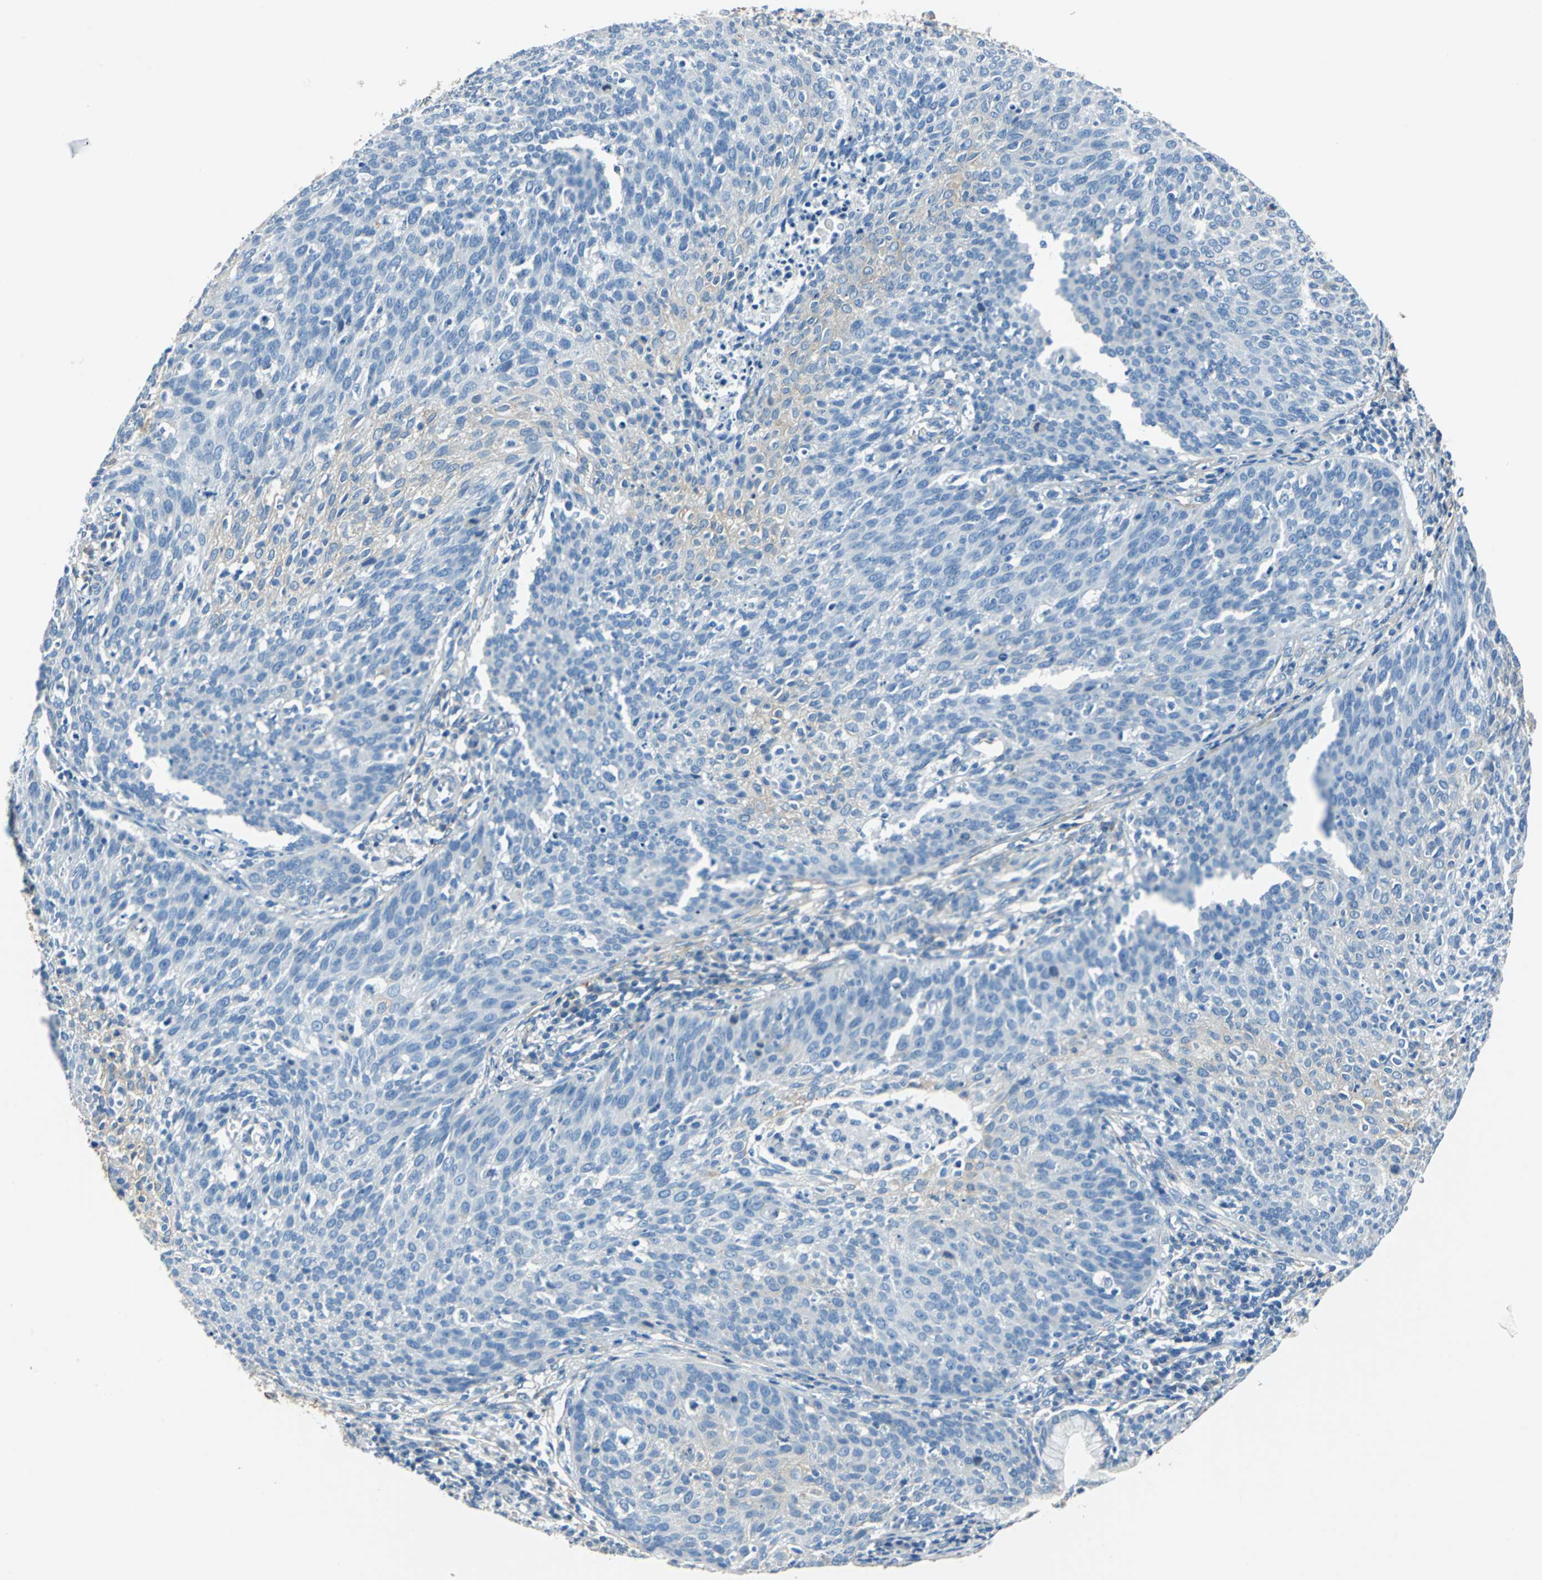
{"staining": {"intensity": "negative", "quantity": "none", "location": "none"}, "tissue": "cervical cancer", "cell_type": "Tumor cells", "image_type": "cancer", "snomed": [{"axis": "morphology", "description": "Squamous cell carcinoma, NOS"}, {"axis": "topography", "description": "Cervix"}], "caption": "Immunohistochemistry (IHC) image of neoplastic tissue: cervical squamous cell carcinoma stained with DAB shows no significant protein expression in tumor cells.", "gene": "AKAP12", "patient": {"sex": "female", "age": 38}}